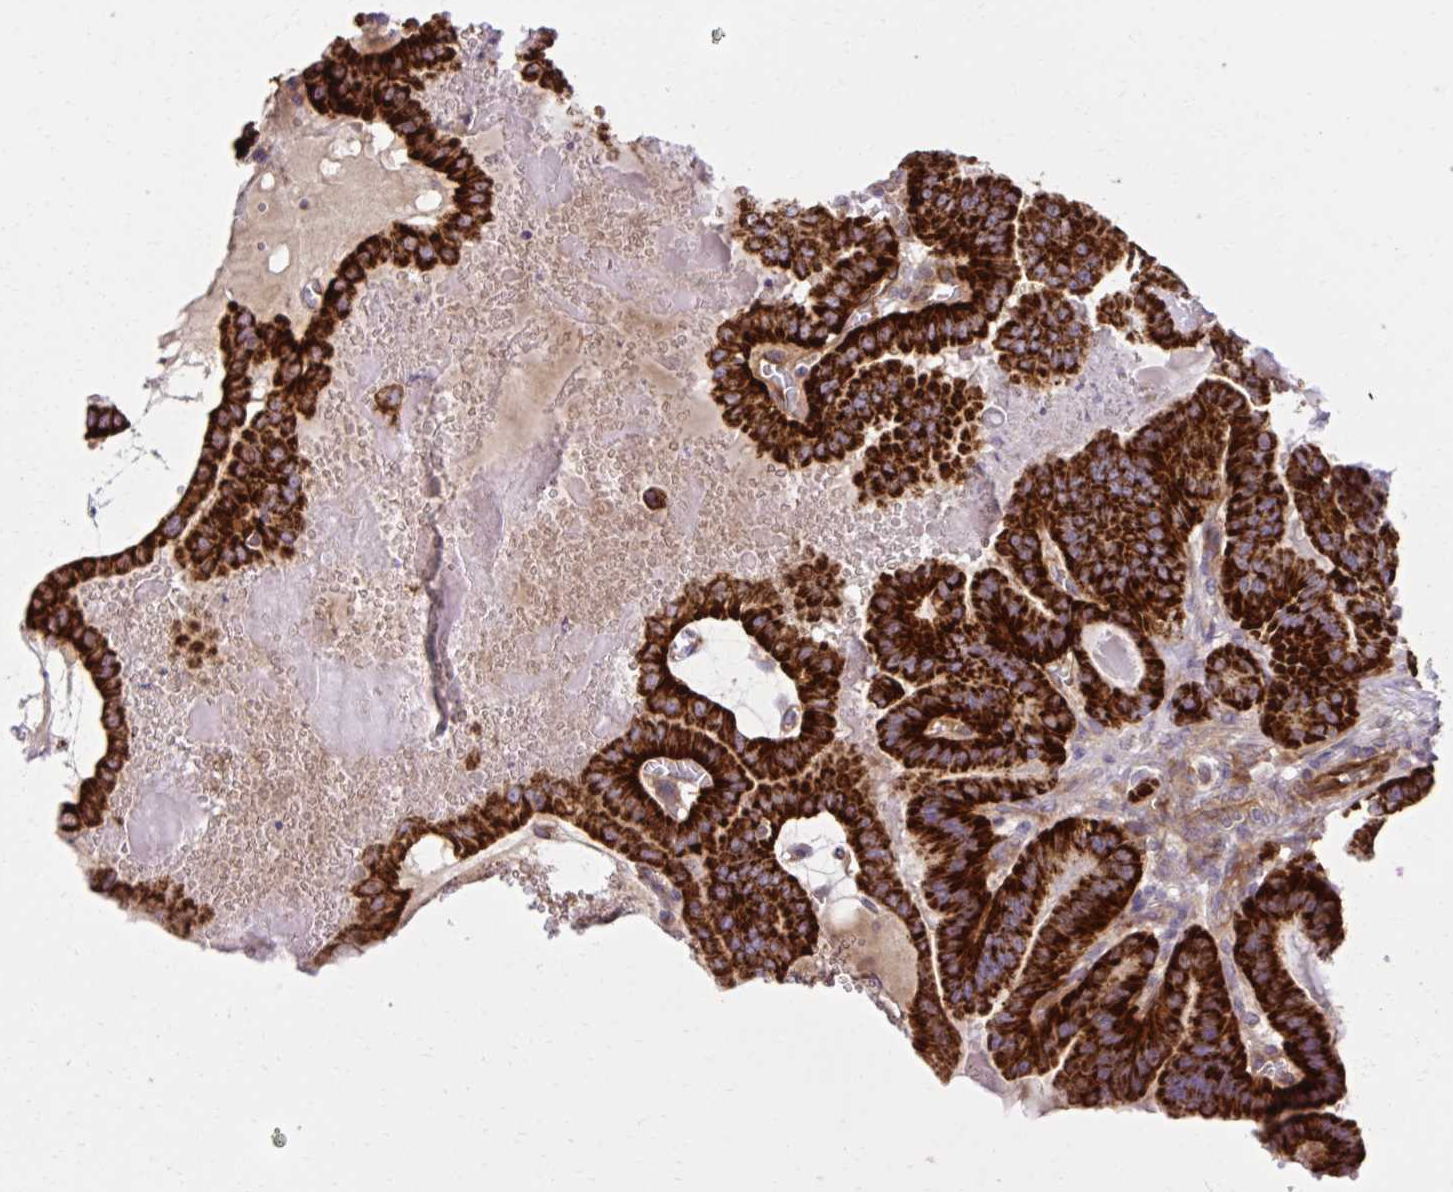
{"staining": {"intensity": "strong", "quantity": ">75%", "location": "cytoplasmic/membranous"}, "tissue": "thyroid cancer", "cell_type": "Tumor cells", "image_type": "cancer", "snomed": [{"axis": "morphology", "description": "Papillary adenocarcinoma, NOS"}, {"axis": "topography", "description": "Thyroid gland"}], "caption": "The histopathology image shows a brown stain indicating the presence of a protein in the cytoplasmic/membranous of tumor cells in papillary adenocarcinoma (thyroid). The staining was performed using DAB (3,3'-diaminobenzidine) to visualize the protein expression in brown, while the nuclei were stained in blue with hematoxylin (Magnification: 20x).", "gene": "LIMS1", "patient": {"sex": "male", "age": 87}}